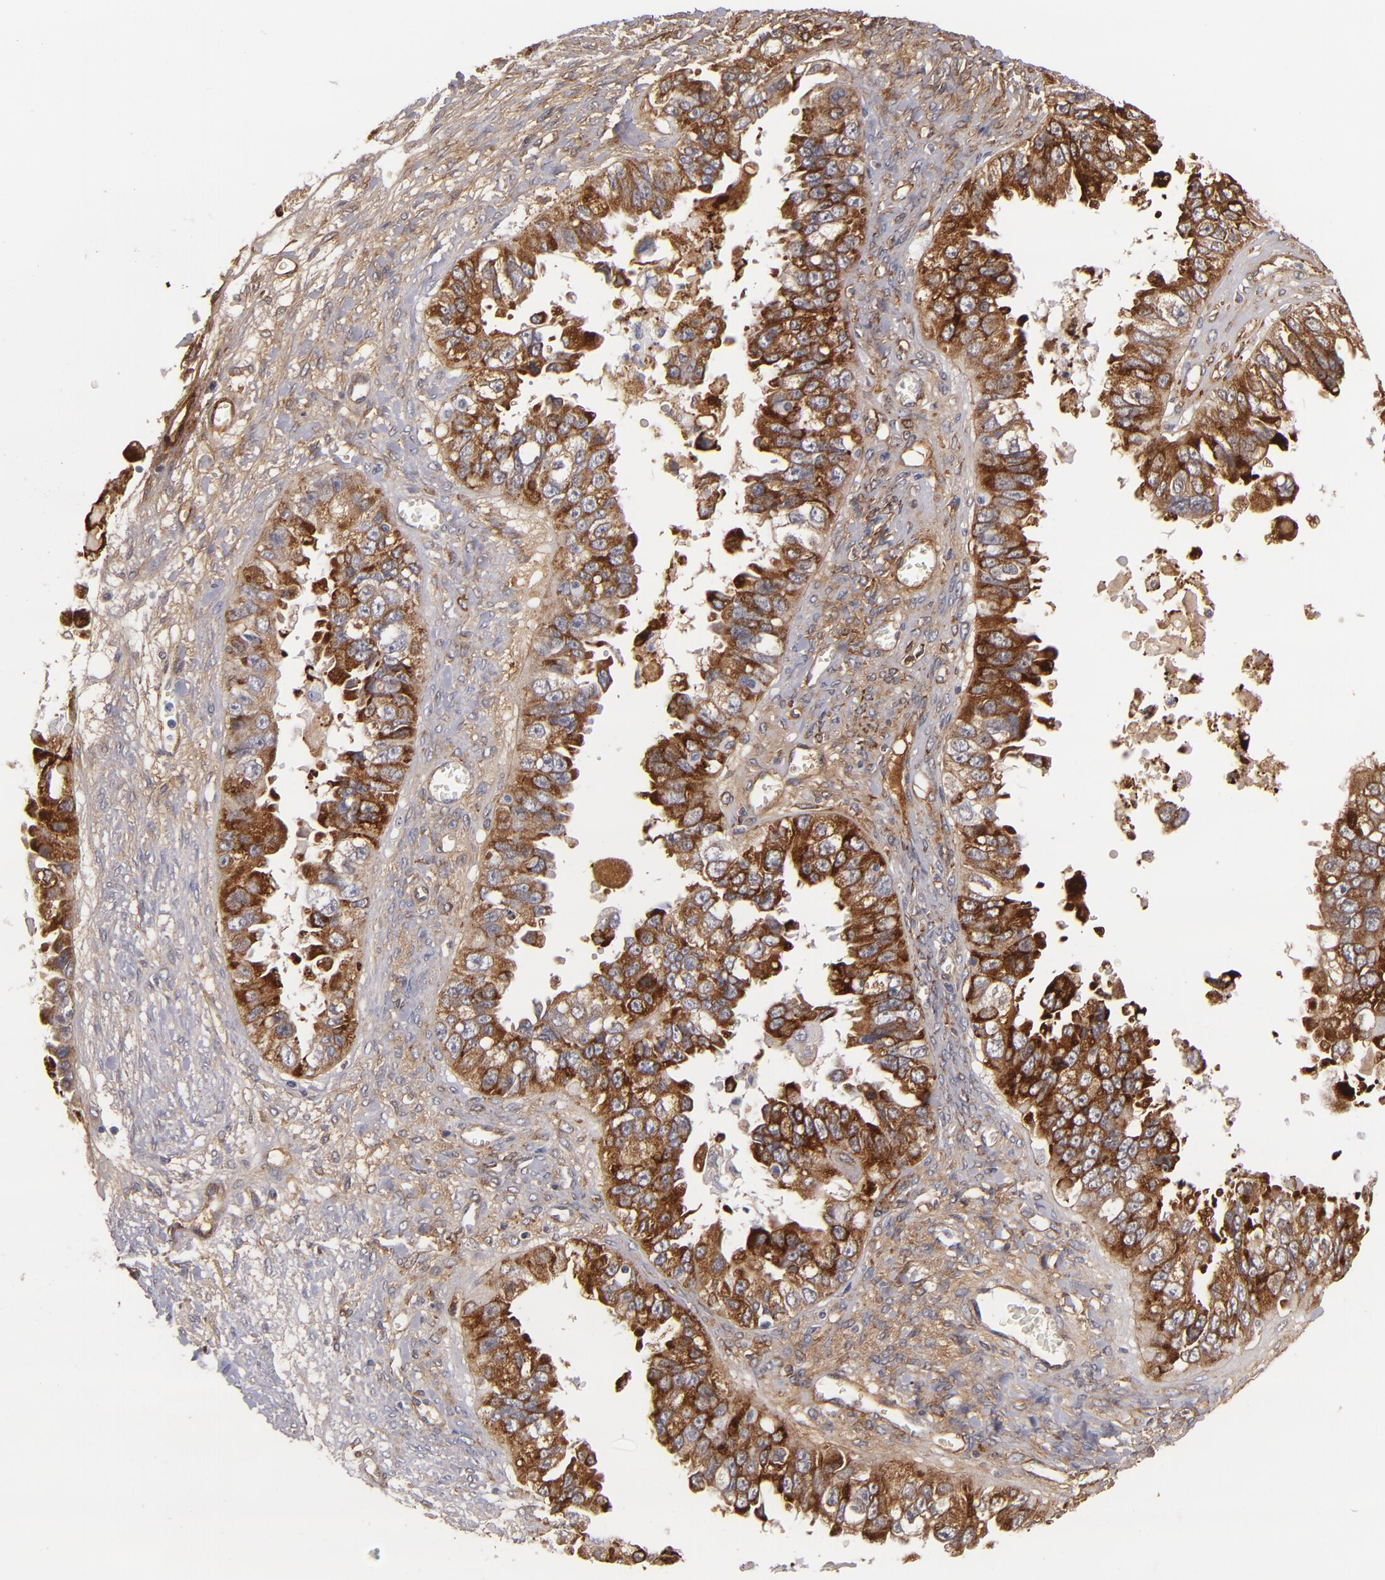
{"staining": {"intensity": "moderate", "quantity": ">75%", "location": "cytoplasmic/membranous"}, "tissue": "ovarian cancer", "cell_type": "Tumor cells", "image_type": "cancer", "snomed": [{"axis": "morphology", "description": "Carcinoma, endometroid"}, {"axis": "topography", "description": "Ovary"}], "caption": "Brown immunohistochemical staining in human ovarian cancer exhibits moderate cytoplasmic/membranous staining in approximately >75% of tumor cells. The protein of interest is shown in brown color, while the nuclei are stained blue.", "gene": "LAMC1", "patient": {"sex": "female", "age": 85}}